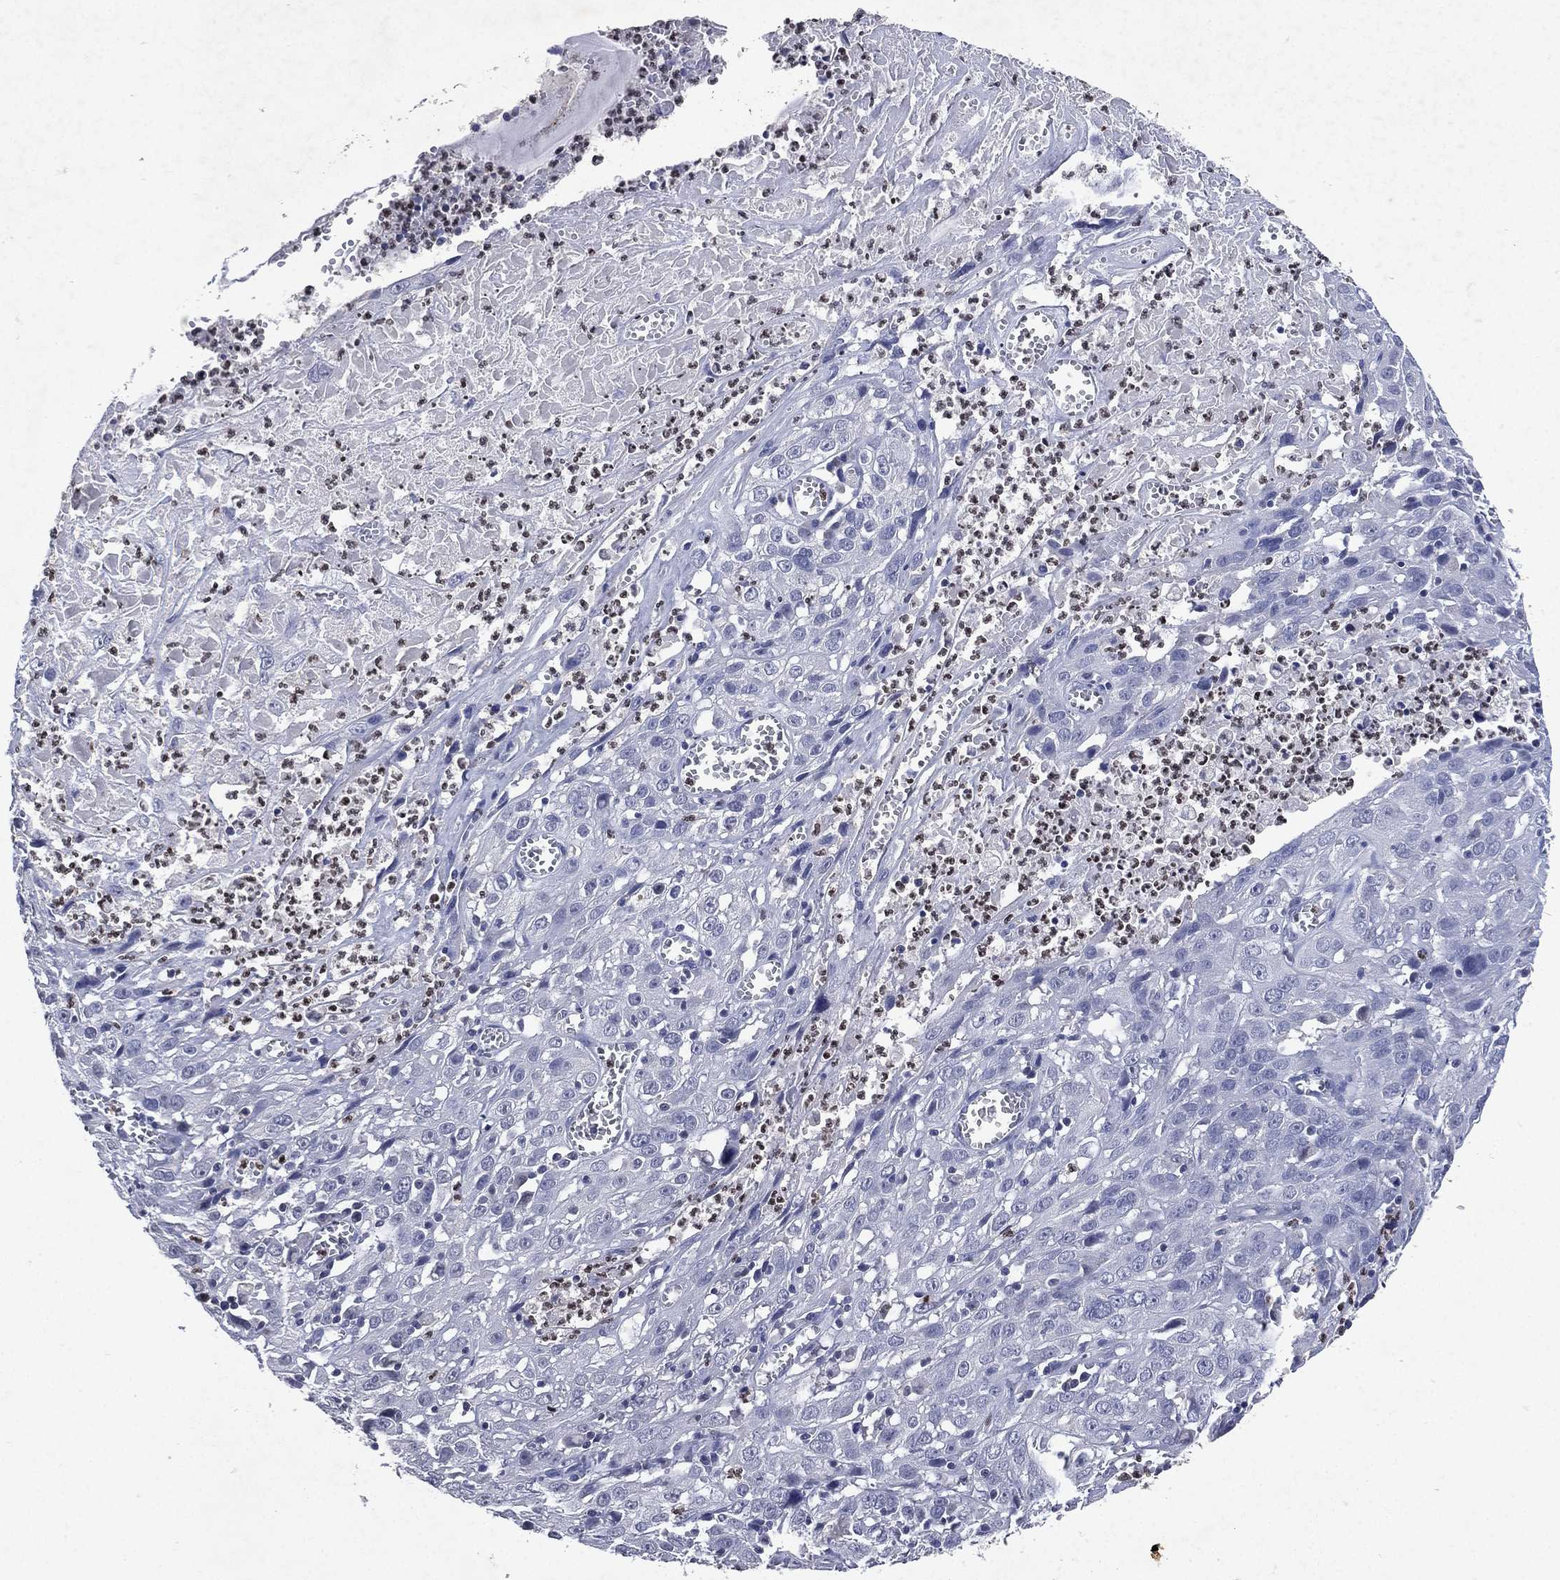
{"staining": {"intensity": "negative", "quantity": "none", "location": "none"}, "tissue": "cervical cancer", "cell_type": "Tumor cells", "image_type": "cancer", "snomed": [{"axis": "morphology", "description": "Squamous cell carcinoma, NOS"}, {"axis": "topography", "description": "Cervix"}], "caption": "Immunohistochemistry photomicrograph of cervical squamous cell carcinoma stained for a protein (brown), which displays no expression in tumor cells.", "gene": "SLC34A2", "patient": {"sex": "female", "age": 32}}